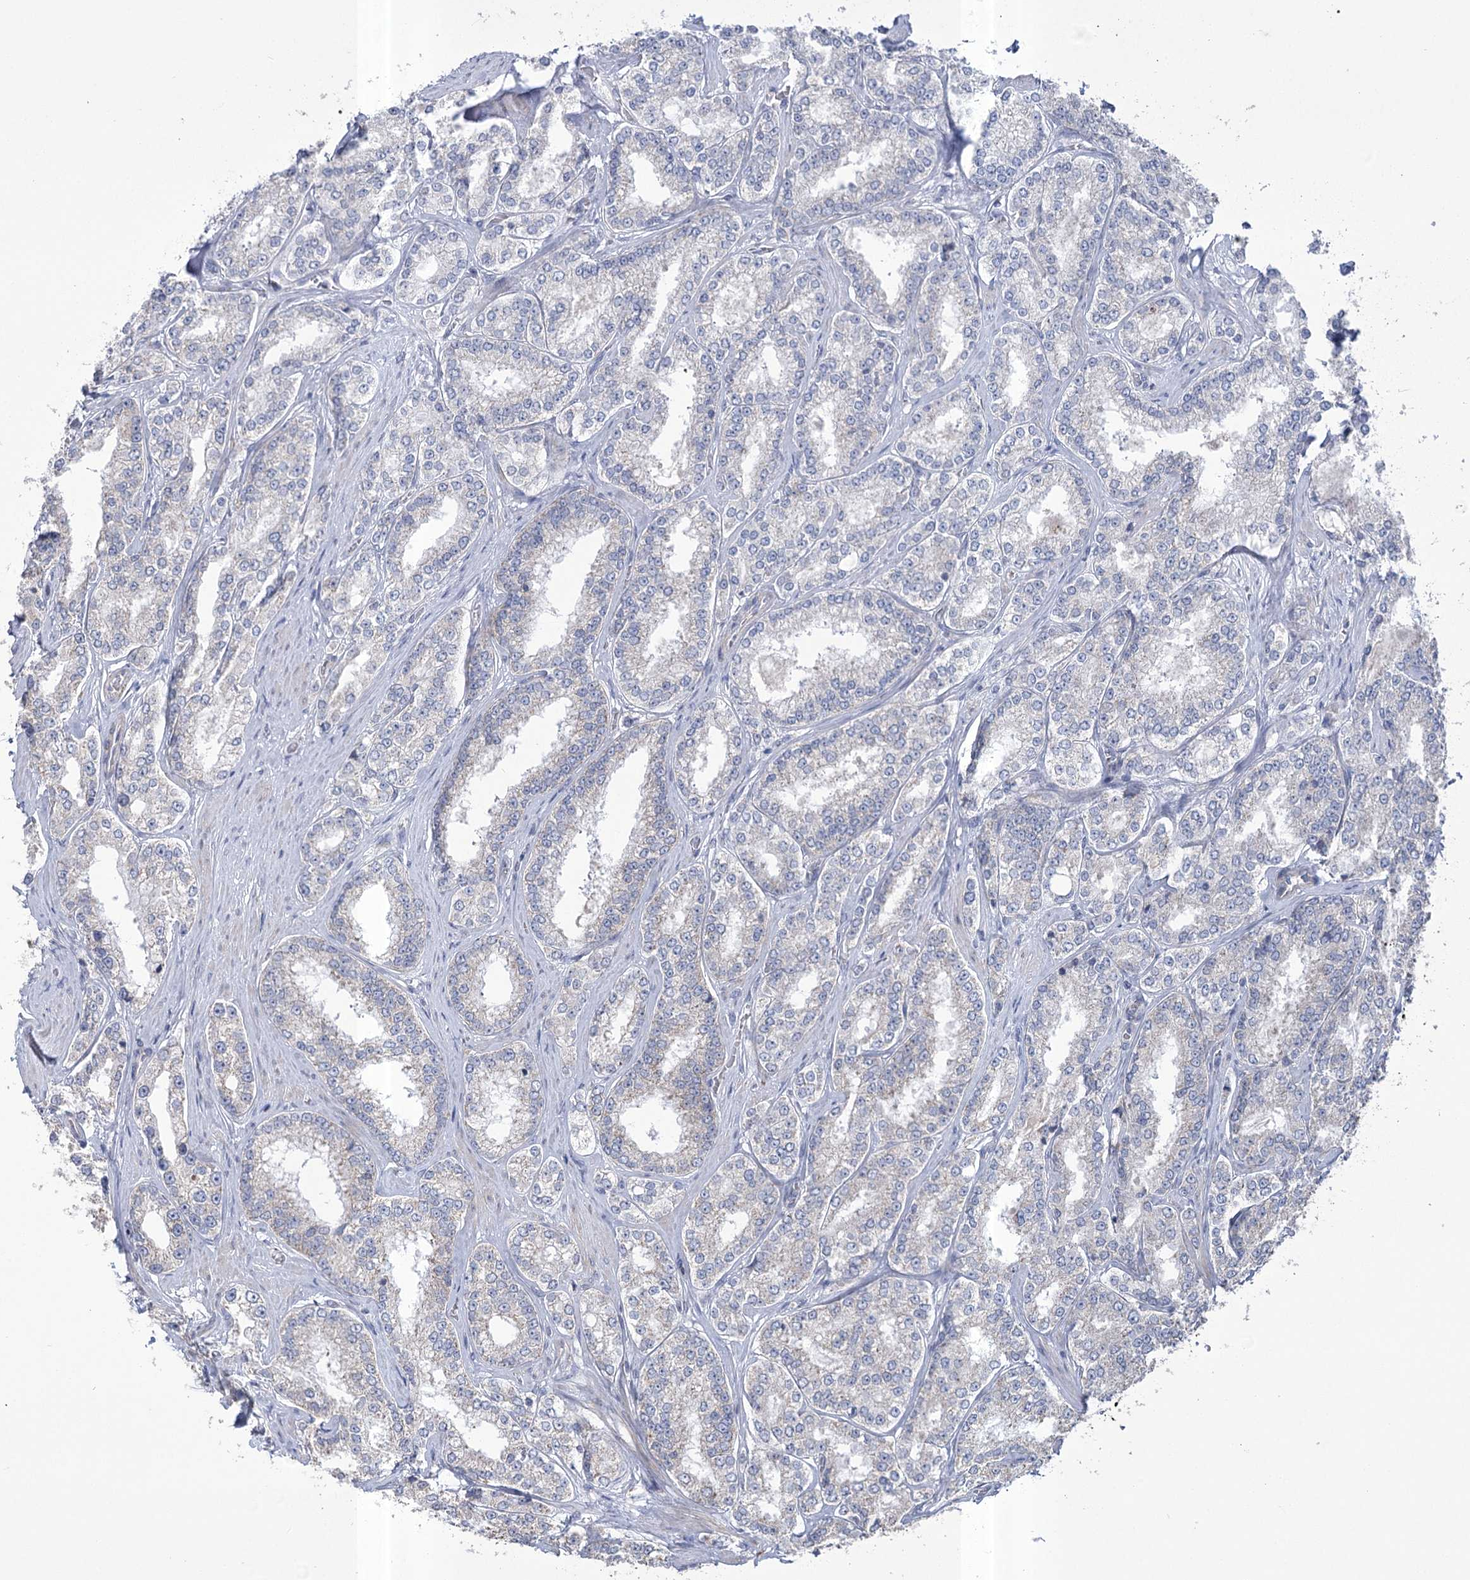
{"staining": {"intensity": "weak", "quantity": "<25%", "location": "cytoplasmic/membranous"}, "tissue": "prostate cancer", "cell_type": "Tumor cells", "image_type": "cancer", "snomed": [{"axis": "morphology", "description": "Normal tissue, NOS"}, {"axis": "morphology", "description": "Adenocarcinoma, High grade"}, {"axis": "topography", "description": "Prostate"}], "caption": "A high-resolution photomicrograph shows immunohistochemistry staining of prostate adenocarcinoma (high-grade), which displays no significant expression in tumor cells. (DAB (3,3'-diaminobenzidine) immunohistochemistry with hematoxylin counter stain).", "gene": "PDHB", "patient": {"sex": "male", "age": 83}}